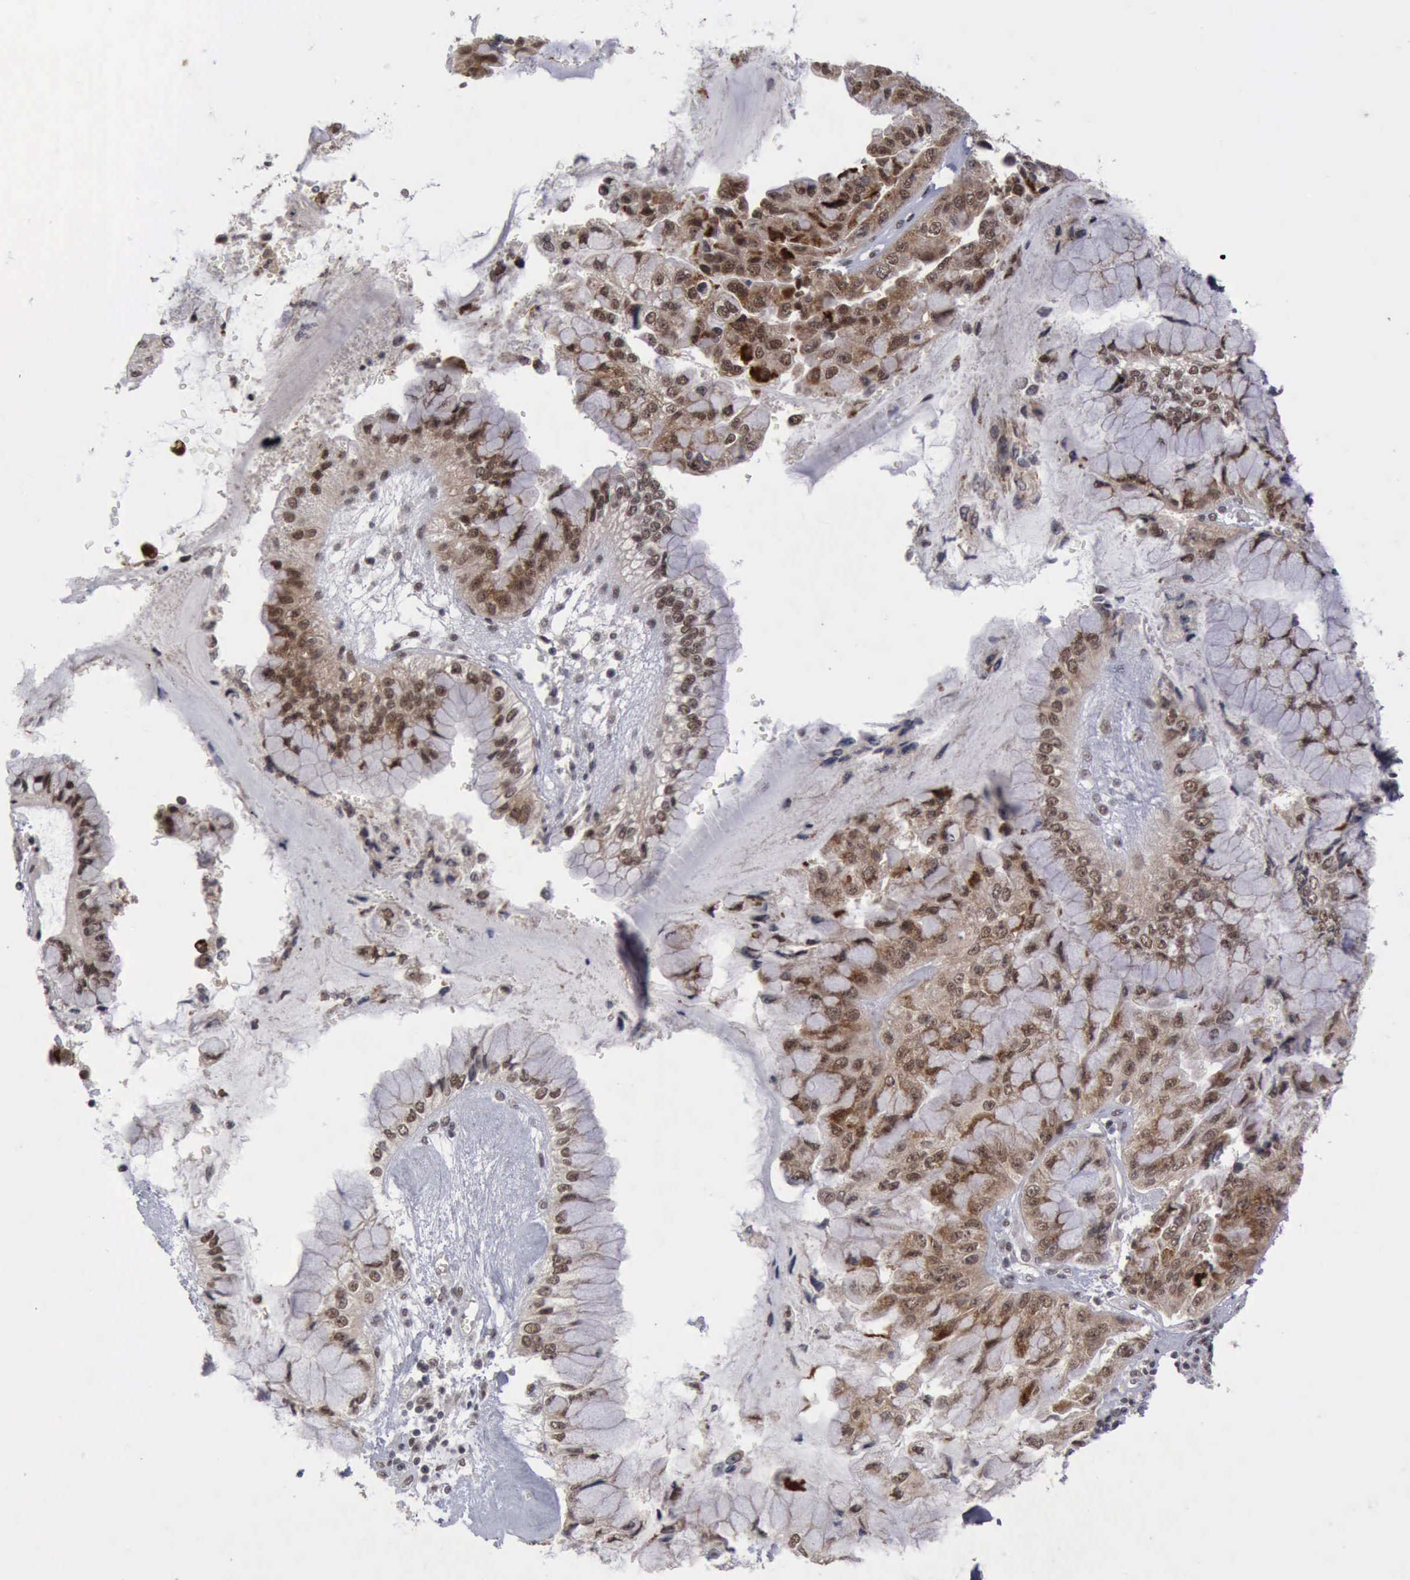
{"staining": {"intensity": "moderate", "quantity": ">75%", "location": "nuclear"}, "tissue": "liver cancer", "cell_type": "Tumor cells", "image_type": "cancer", "snomed": [{"axis": "morphology", "description": "Cholangiocarcinoma"}, {"axis": "topography", "description": "Liver"}], "caption": "Immunohistochemical staining of human liver cancer (cholangiocarcinoma) displays moderate nuclear protein expression in approximately >75% of tumor cells.", "gene": "ATM", "patient": {"sex": "female", "age": 79}}